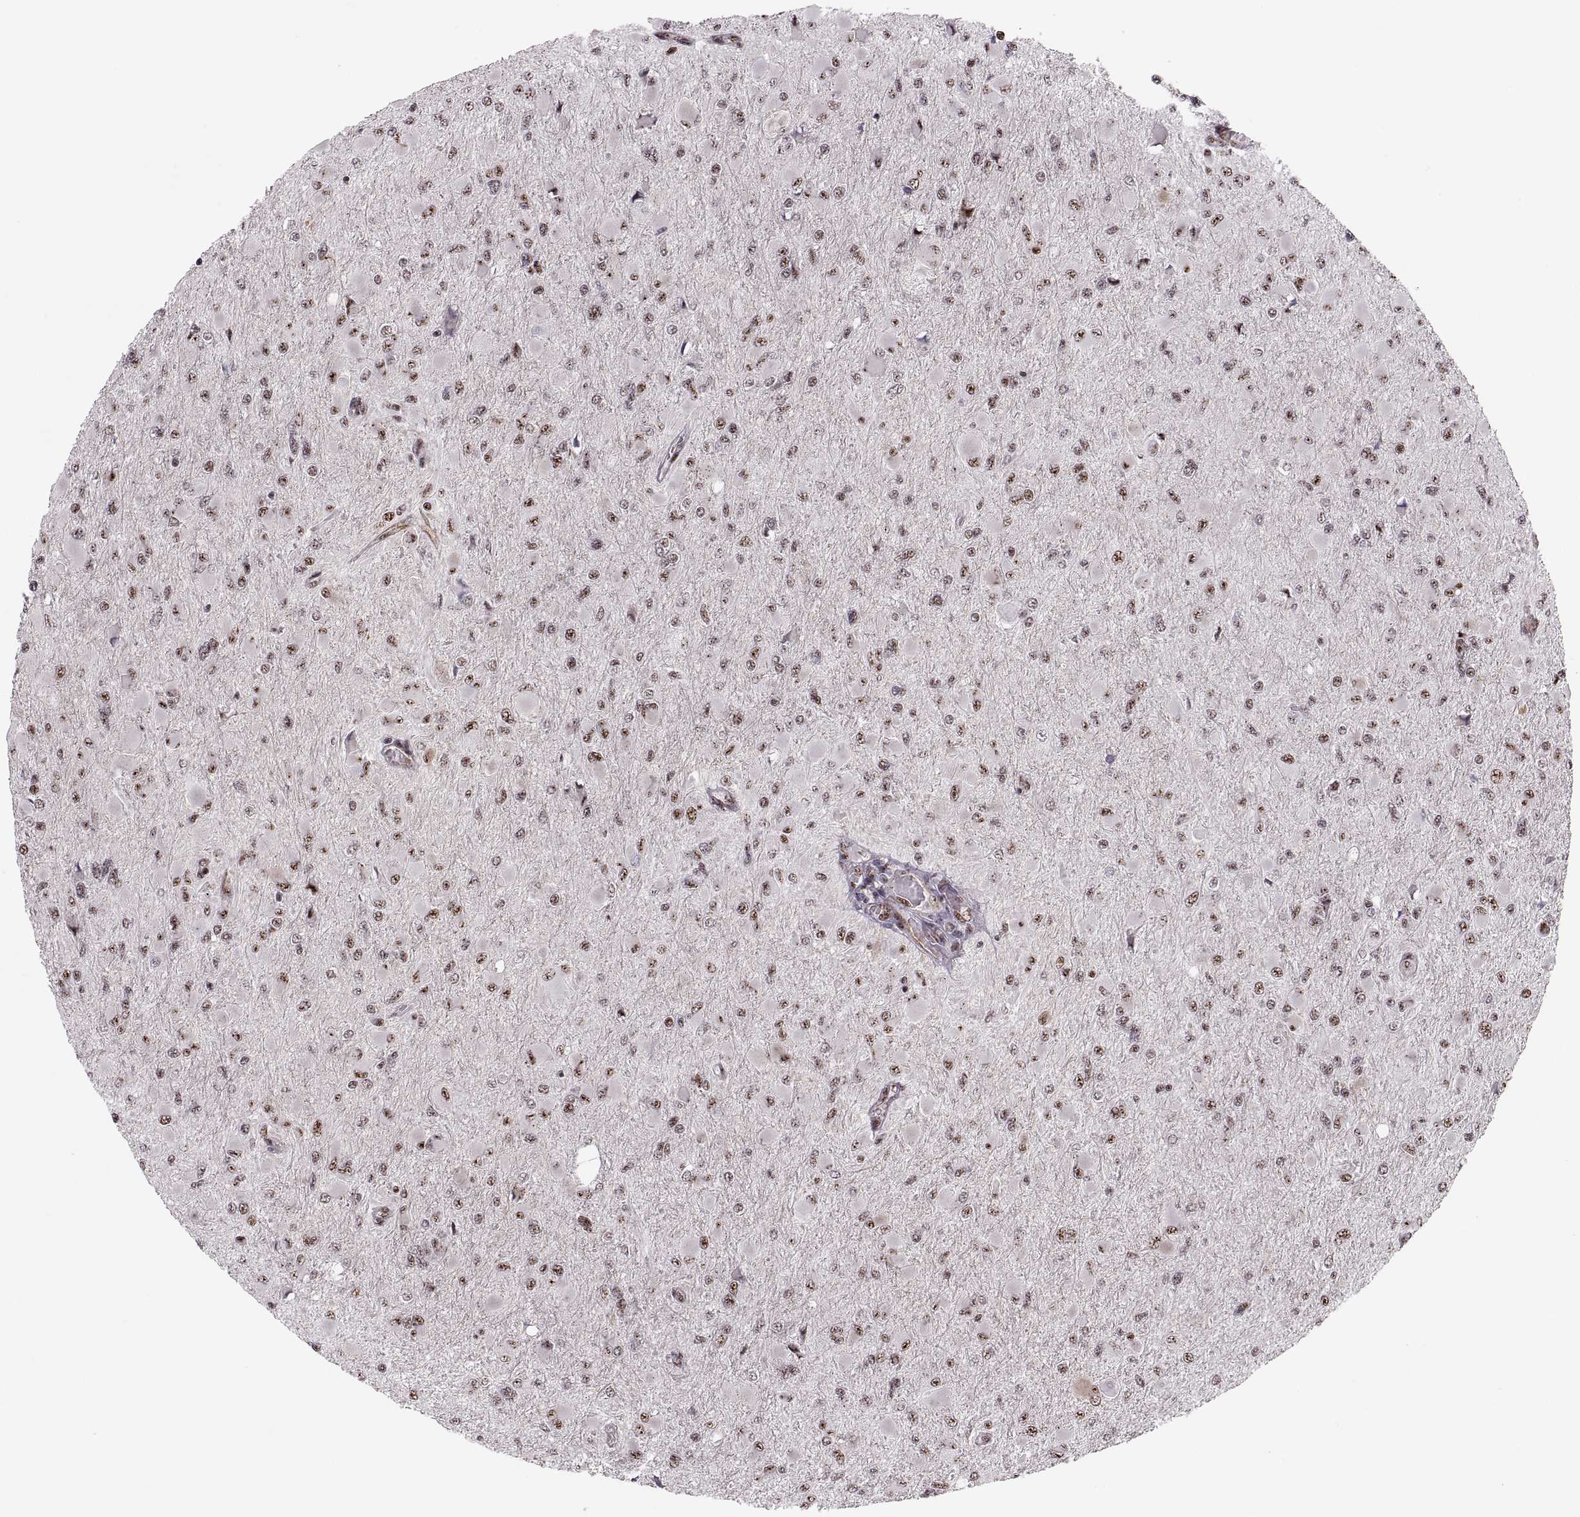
{"staining": {"intensity": "moderate", "quantity": "25%-75%", "location": "nuclear"}, "tissue": "glioma", "cell_type": "Tumor cells", "image_type": "cancer", "snomed": [{"axis": "morphology", "description": "Glioma, malignant, High grade"}, {"axis": "topography", "description": "Cerebral cortex"}], "caption": "This micrograph exhibits IHC staining of glioma, with medium moderate nuclear expression in about 25%-75% of tumor cells.", "gene": "ZCCHC17", "patient": {"sex": "female", "age": 36}}